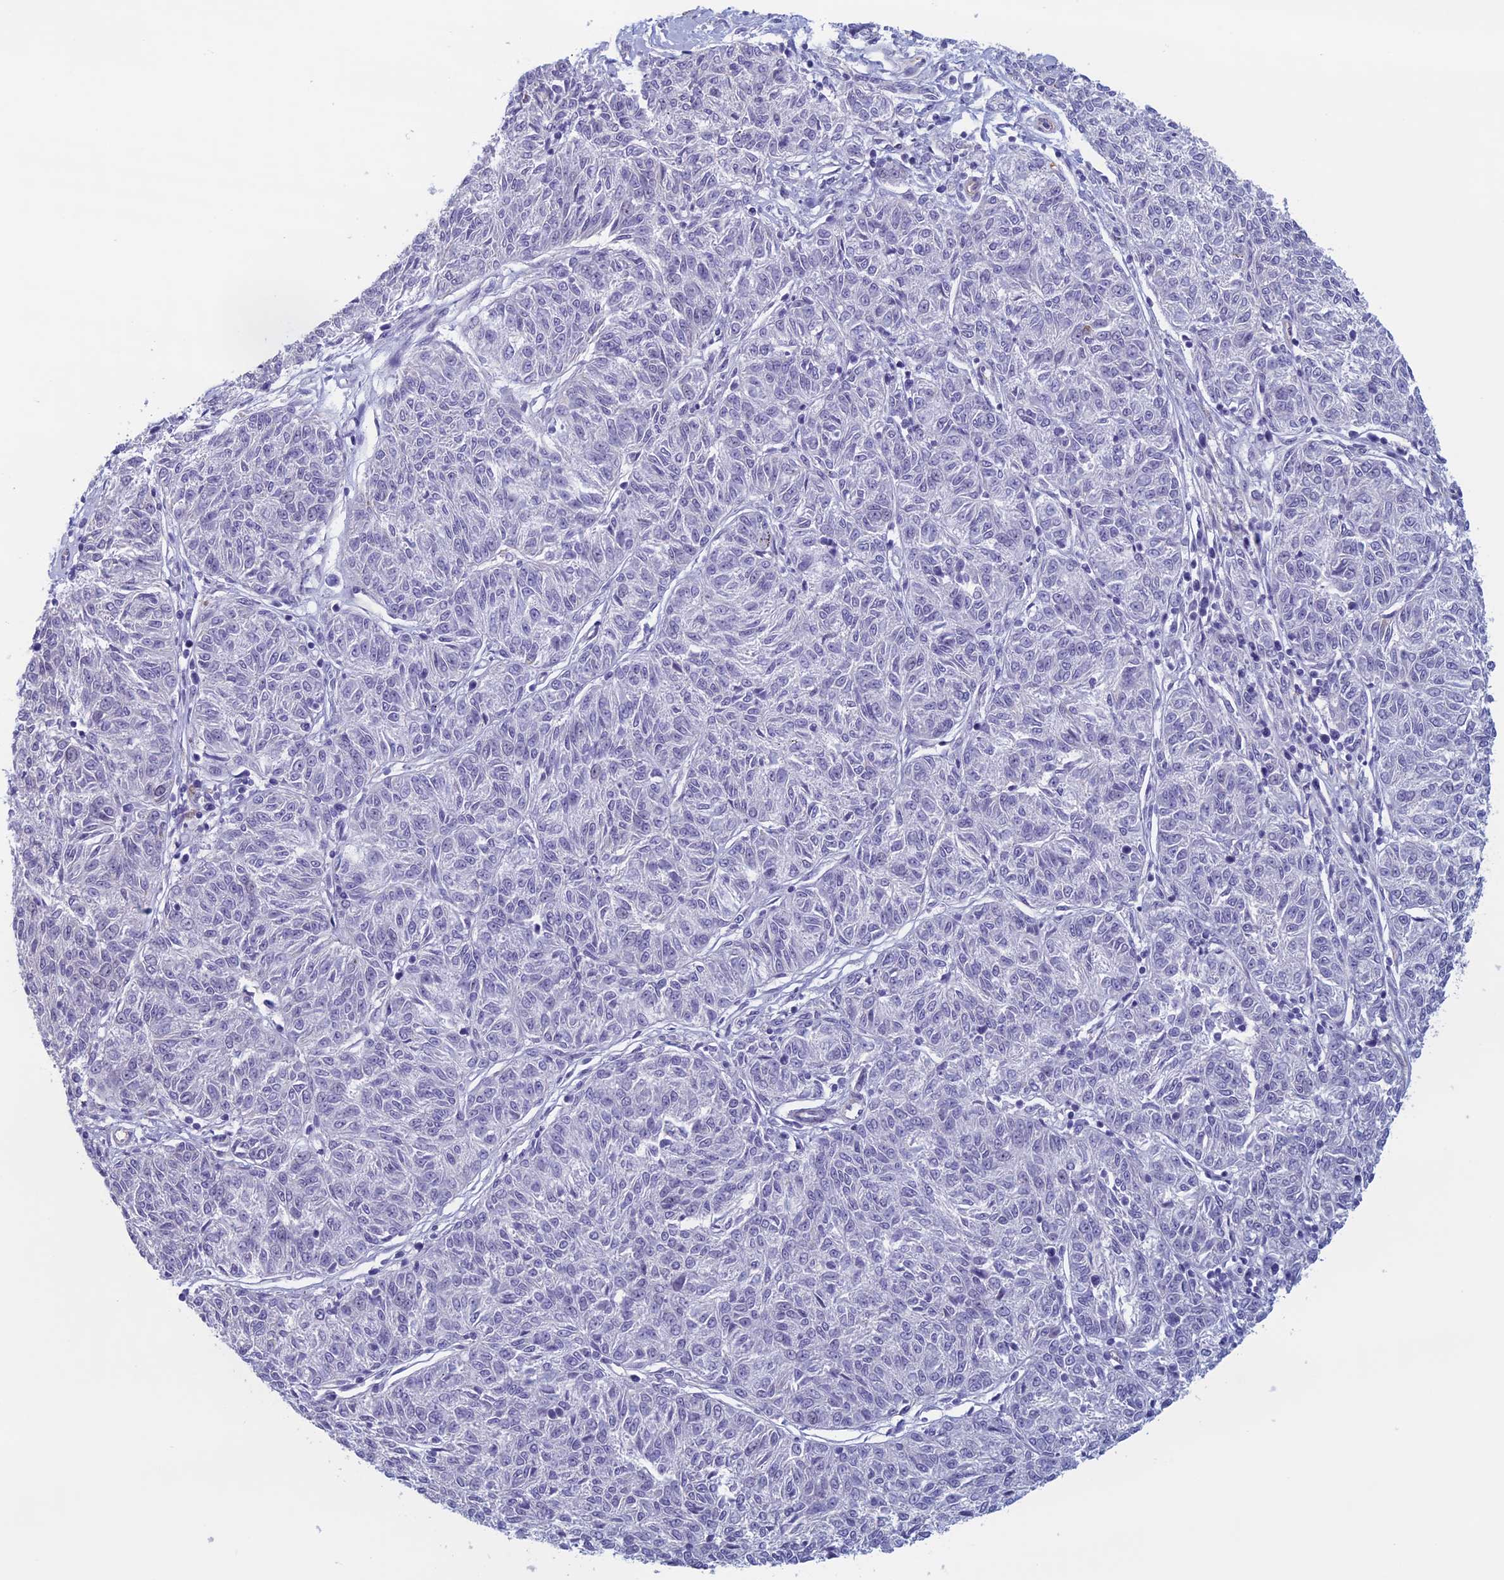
{"staining": {"intensity": "negative", "quantity": "none", "location": "none"}, "tissue": "melanoma", "cell_type": "Tumor cells", "image_type": "cancer", "snomed": [{"axis": "morphology", "description": "Malignant melanoma, NOS"}, {"axis": "topography", "description": "Skin"}], "caption": "Tumor cells show no significant positivity in malignant melanoma.", "gene": "ANGPTL2", "patient": {"sex": "female", "age": 72}}